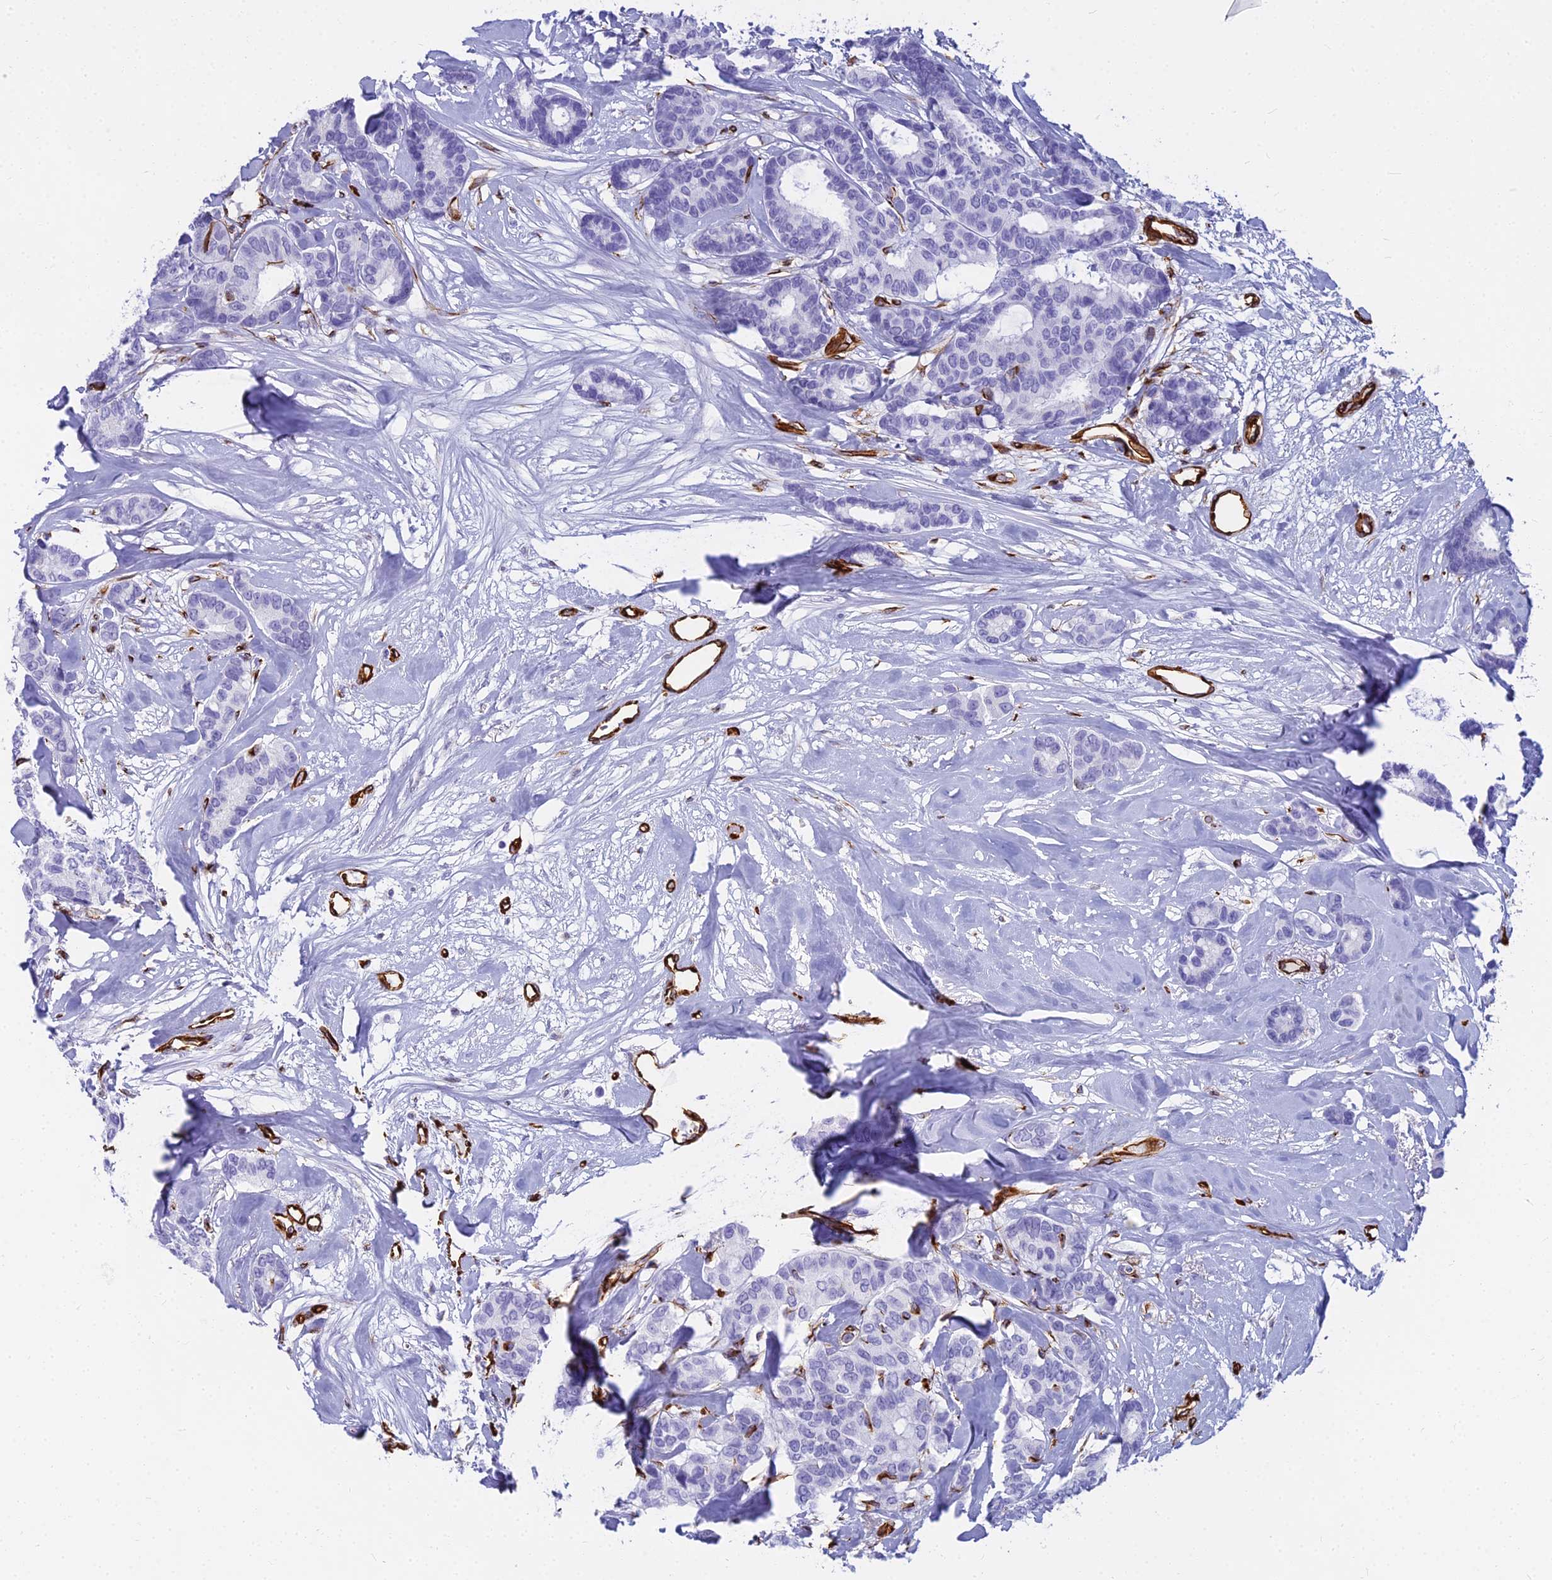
{"staining": {"intensity": "negative", "quantity": "none", "location": "none"}, "tissue": "breast cancer", "cell_type": "Tumor cells", "image_type": "cancer", "snomed": [{"axis": "morphology", "description": "Duct carcinoma"}, {"axis": "topography", "description": "Breast"}], "caption": "Immunohistochemistry (IHC) histopathology image of neoplastic tissue: breast intraductal carcinoma stained with DAB (3,3'-diaminobenzidine) shows no significant protein staining in tumor cells.", "gene": "EVI2A", "patient": {"sex": "female", "age": 87}}